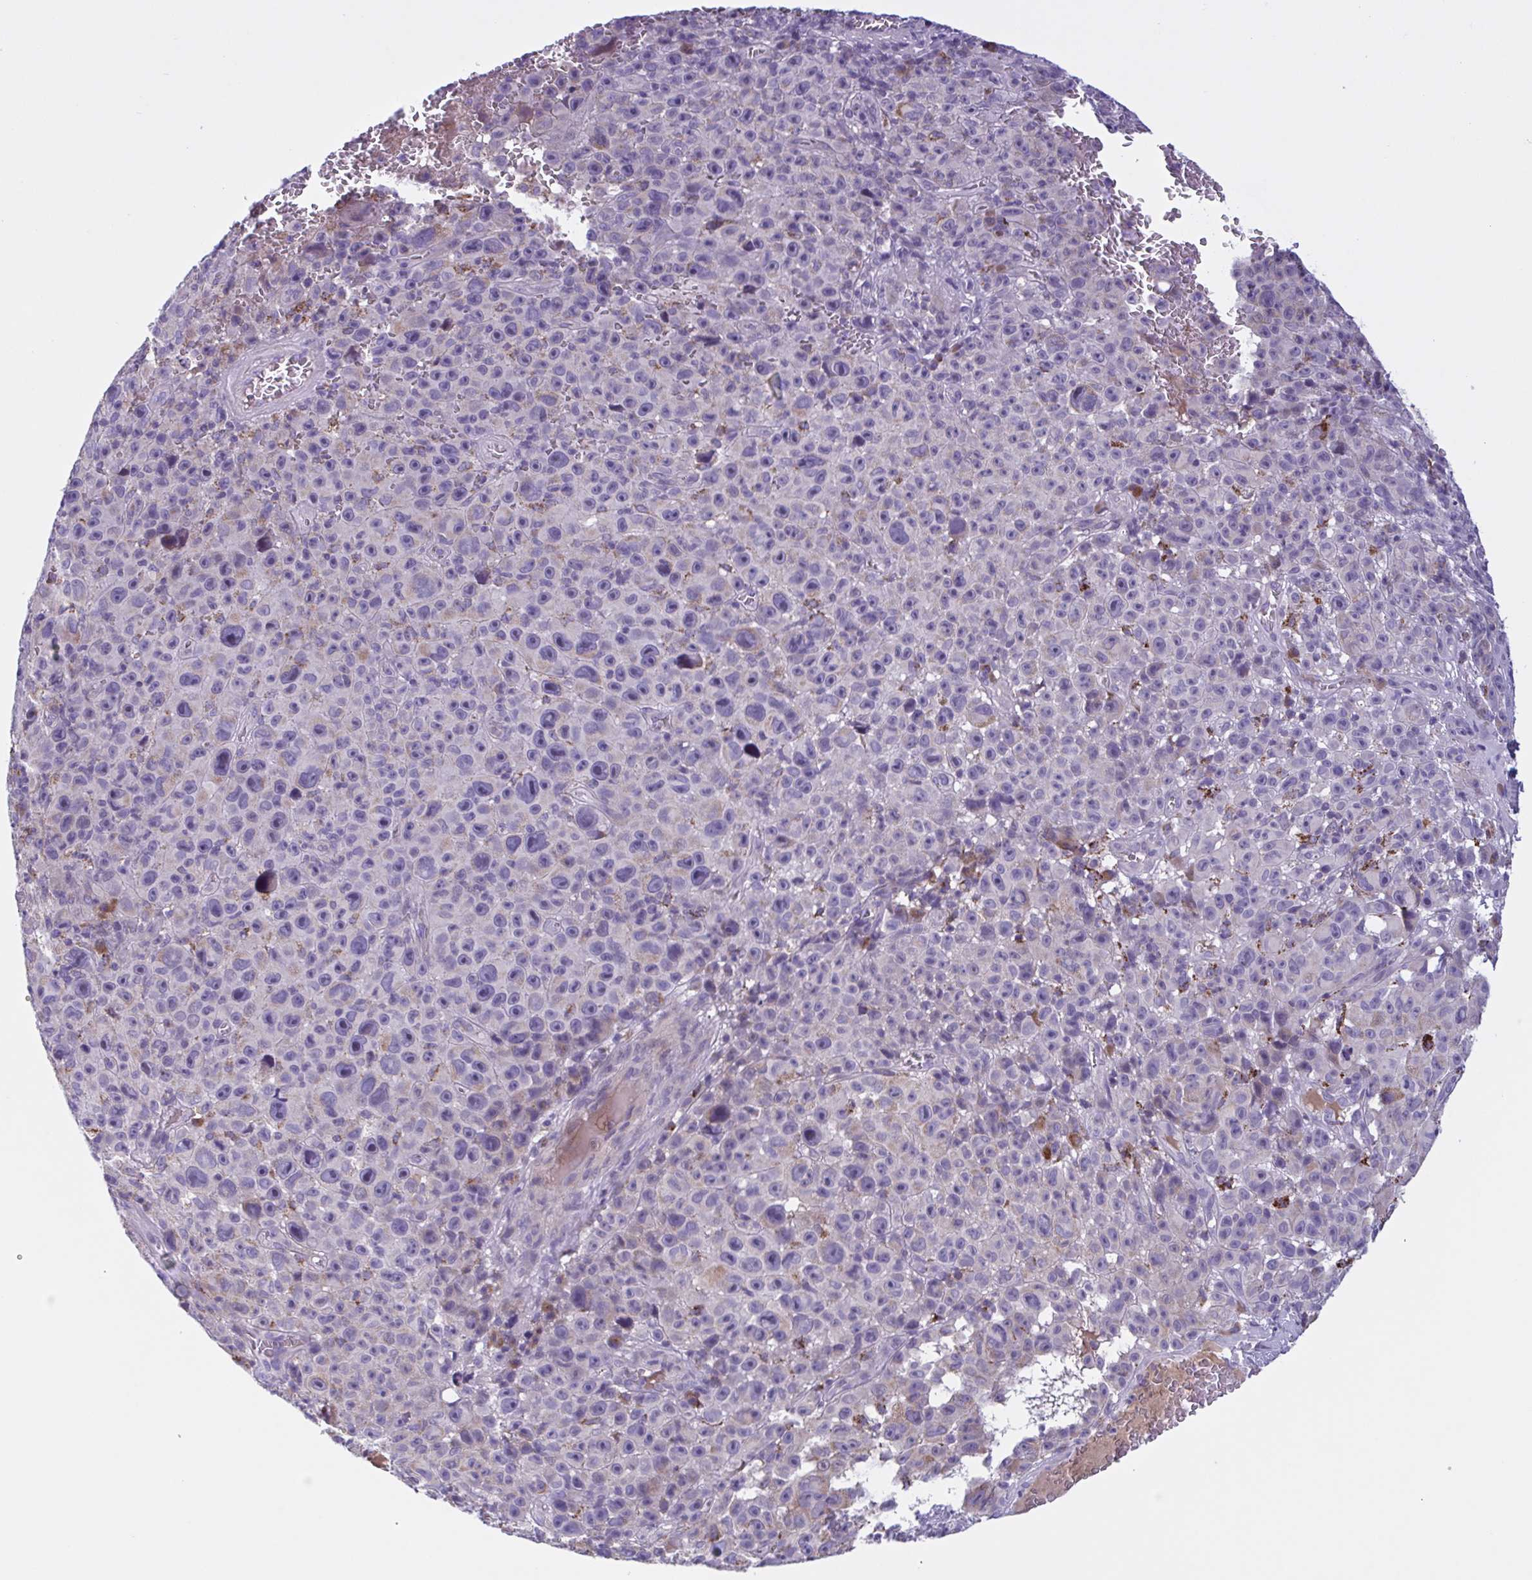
{"staining": {"intensity": "negative", "quantity": "none", "location": "none"}, "tissue": "melanoma", "cell_type": "Tumor cells", "image_type": "cancer", "snomed": [{"axis": "morphology", "description": "Malignant melanoma, NOS"}, {"axis": "topography", "description": "Skin"}], "caption": "High magnification brightfield microscopy of malignant melanoma stained with DAB (brown) and counterstained with hematoxylin (blue): tumor cells show no significant positivity.", "gene": "F13B", "patient": {"sex": "female", "age": 82}}